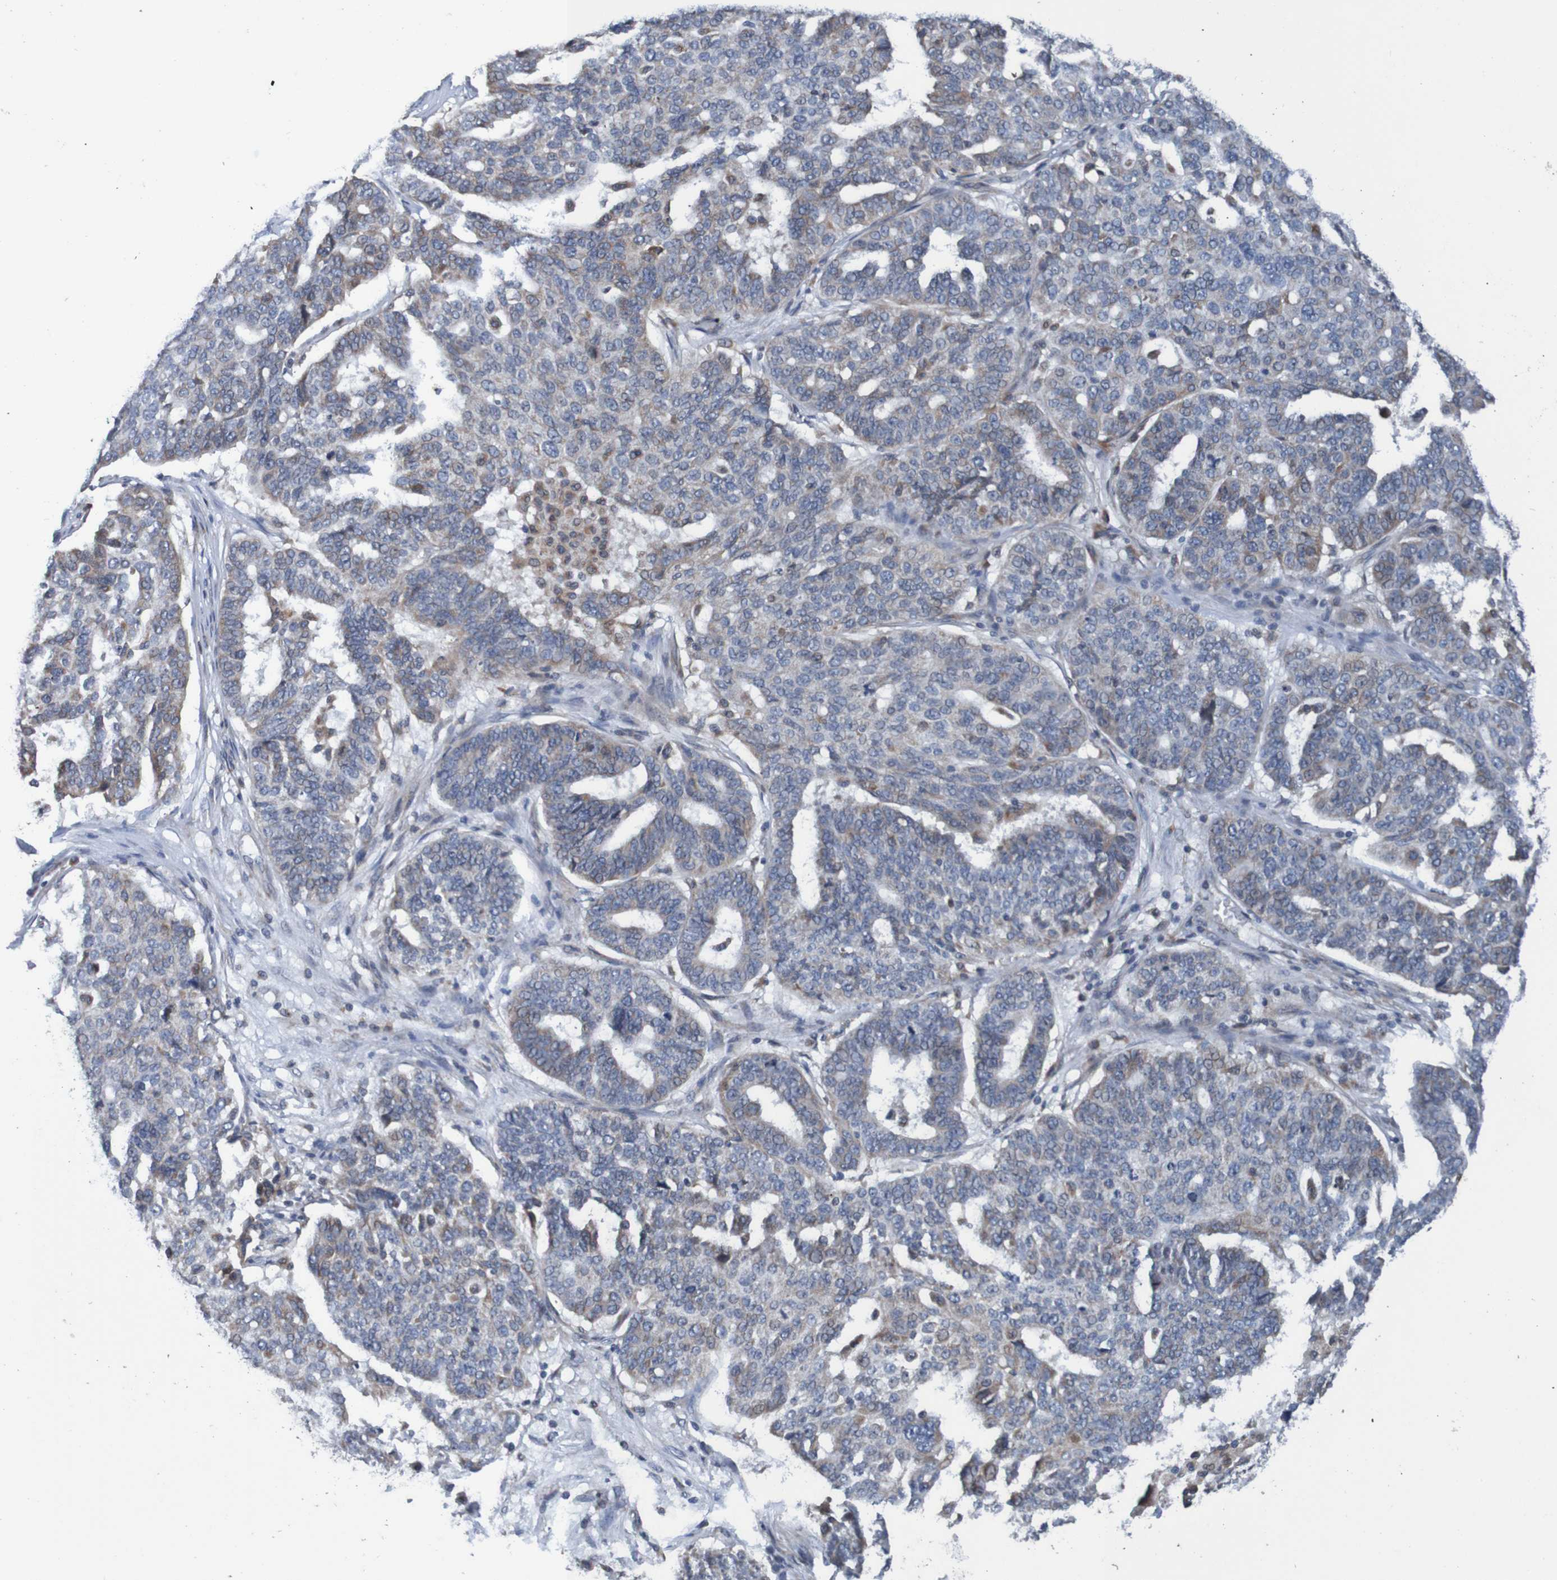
{"staining": {"intensity": "weak", "quantity": "25%-75%", "location": "cytoplasmic/membranous"}, "tissue": "ovarian cancer", "cell_type": "Tumor cells", "image_type": "cancer", "snomed": [{"axis": "morphology", "description": "Cystadenocarcinoma, serous, NOS"}, {"axis": "topography", "description": "Ovary"}], "caption": "Ovarian cancer (serous cystadenocarcinoma) stained with immunohistochemistry (IHC) displays weak cytoplasmic/membranous positivity in approximately 25%-75% of tumor cells.", "gene": "FIBP", "patient": {"sex": "female", "age": 59}}